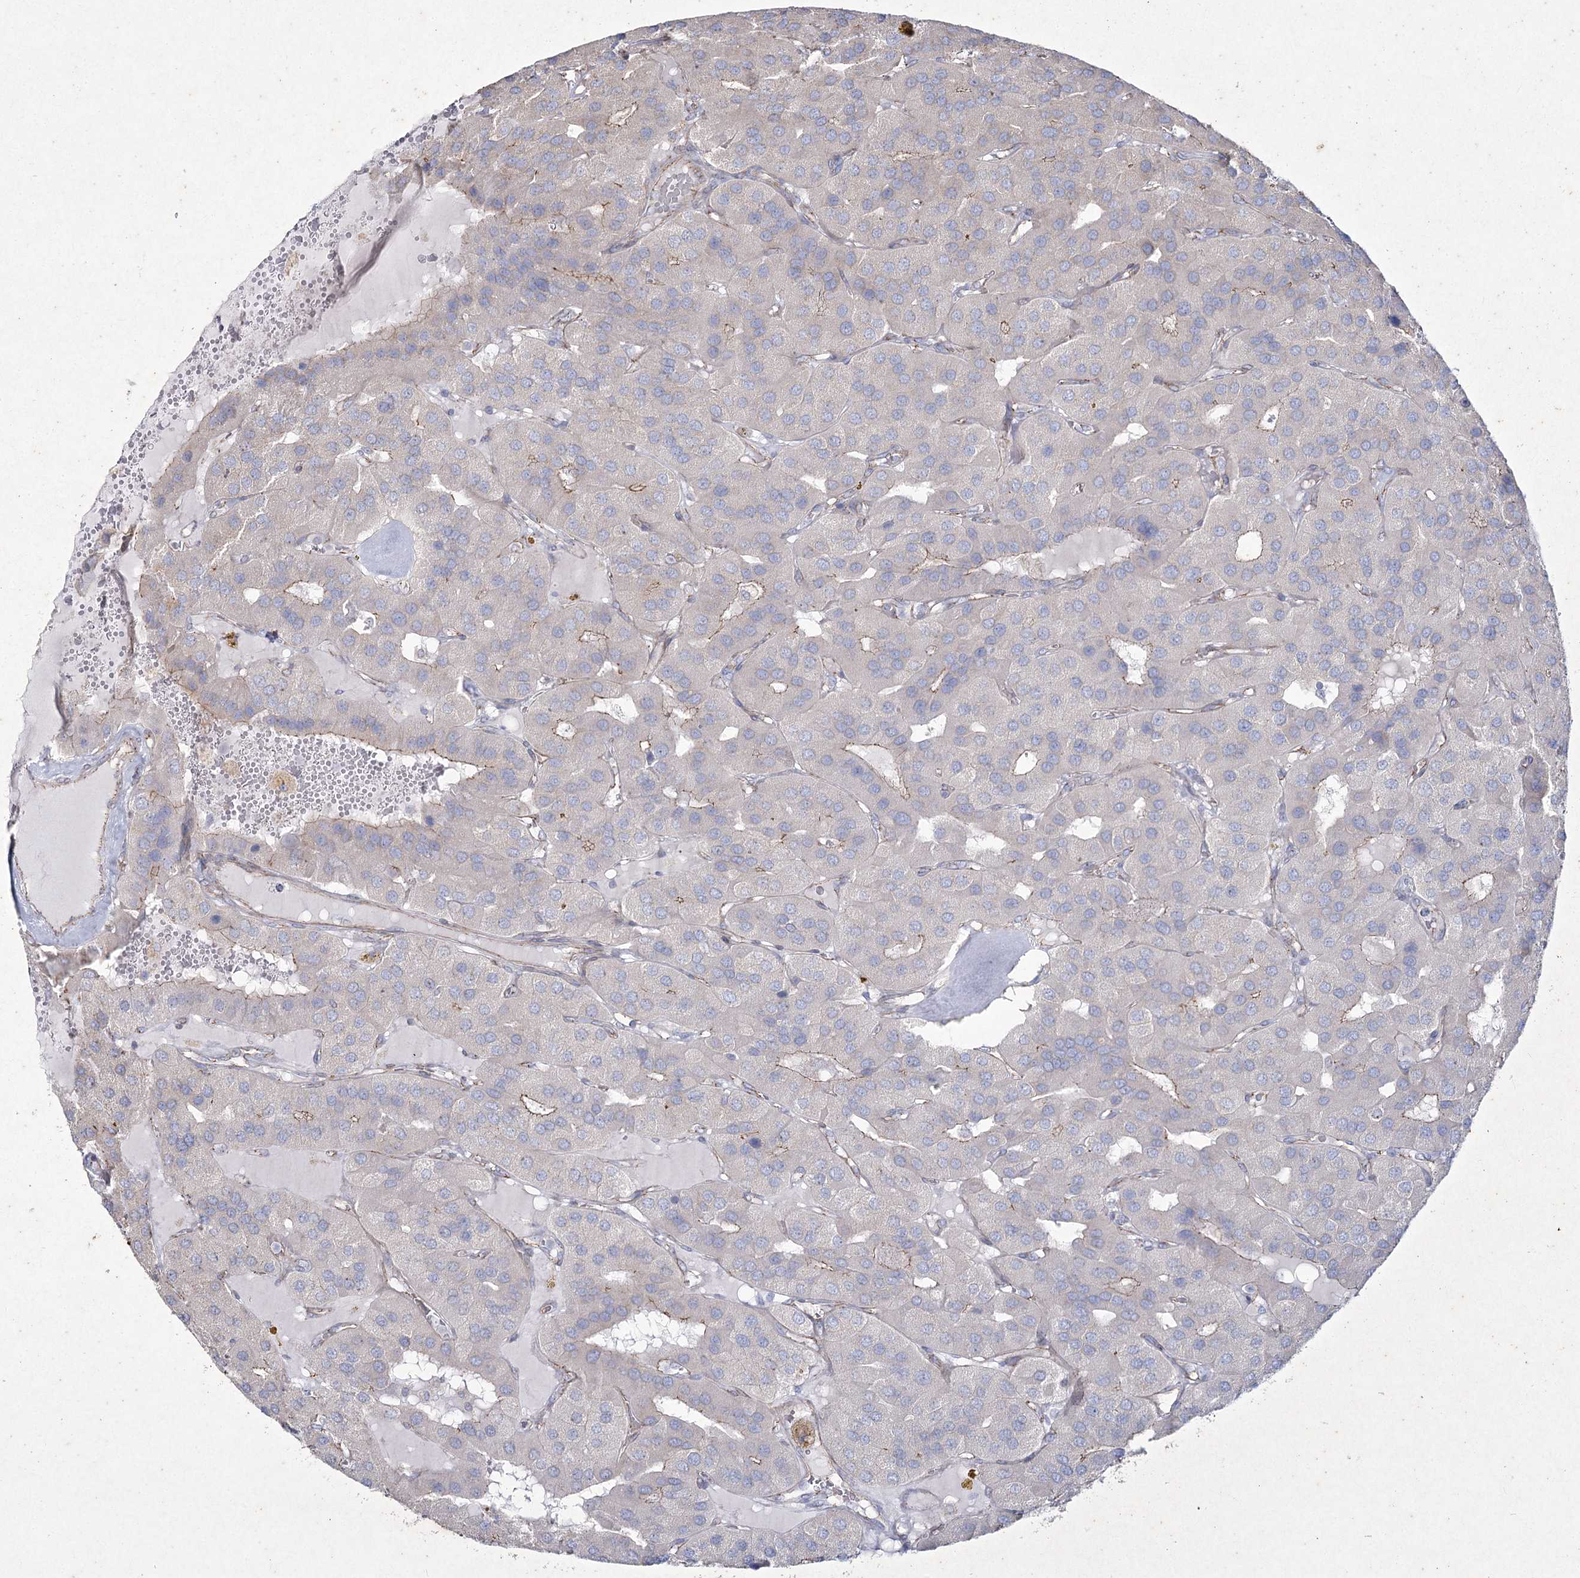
{"staining": {"intensity": "weak", "quantity": "<25%", "location": "cytoplasmic/membranous"}, "tissue": "parathyroid gland", "cell_type": "Glandular cells", "image_type": "normal", "snomed": [{"axis": "morphology", "description": "Normal tissue, NOS"}, {"axis": "morphology", "description": "Adenoma, NOS"}, {"axis": "topography", "description": "Parathyroid gland"}], "caption": "IHC histopathology image of benign human parathyroid gland stained for a protein (brown), which demonstrates no staining in glandular cells.", "gene": "LDLRAD3", "patient": {"sex": "female", "age": 86}}